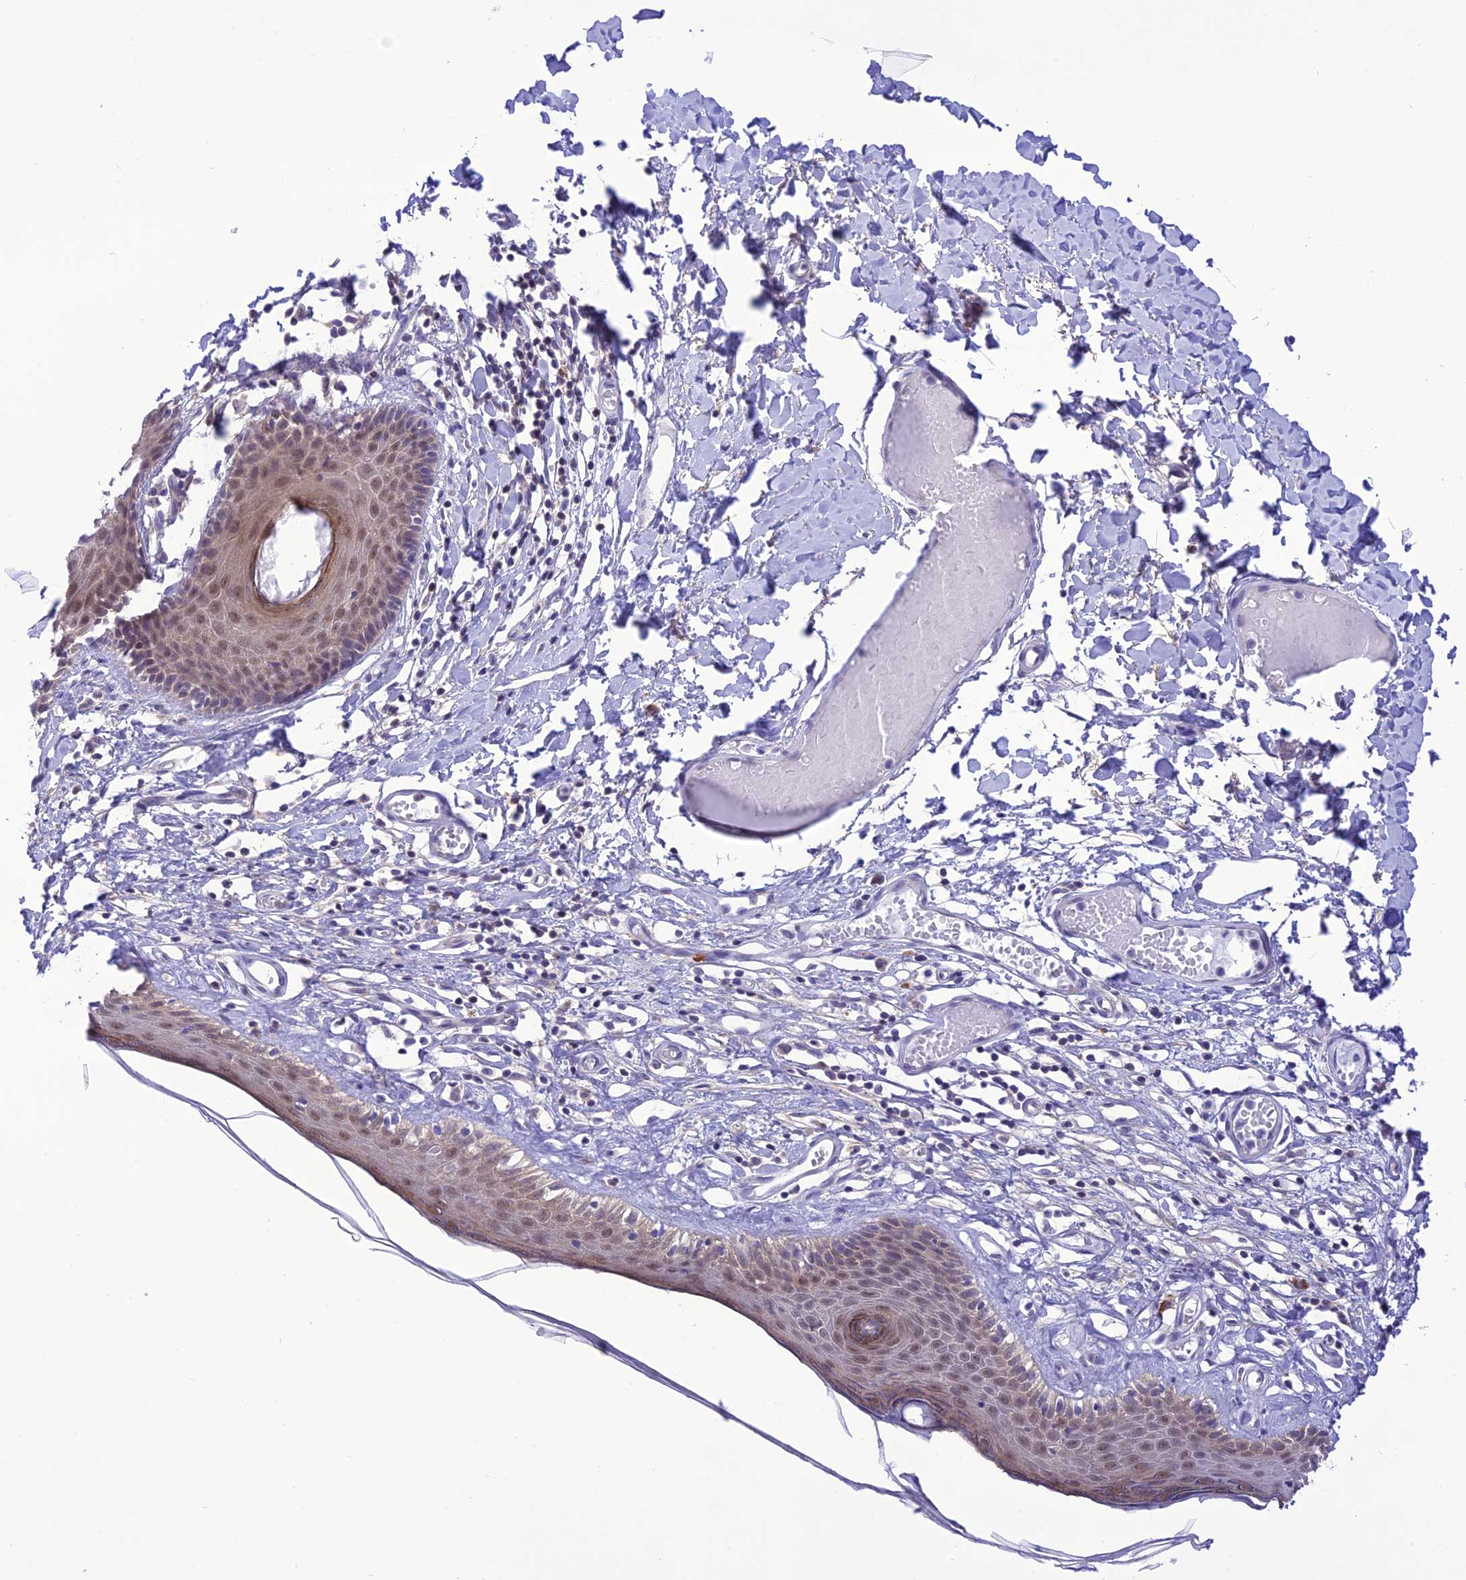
{"staining": {"intensity": "weak", "quantity": ">75%", "location": "nuclear"}, "tissue": "skin", "cell_type": "Epidermal cells", "image_type": "normal", "snomed": [{"axis": "morphology", "description": "Normal tissue, NOS"}, {"axis": "topography", "description": "Adipose tissue"}, {"axis": "topography", "description": "Vascular tissue"}, {"axis": "topography", "description": "Vulva"}, {"axis": "topography", "description": "Peripheral nerve tissue"}], "caption": "About >75% of epidermal cells in normal human skin reveal weak nuclear protein expression as visualized by brown immunohistochemical staining.", "gene": "RNF126", "patient": {"sex": "female", "age": 86}}